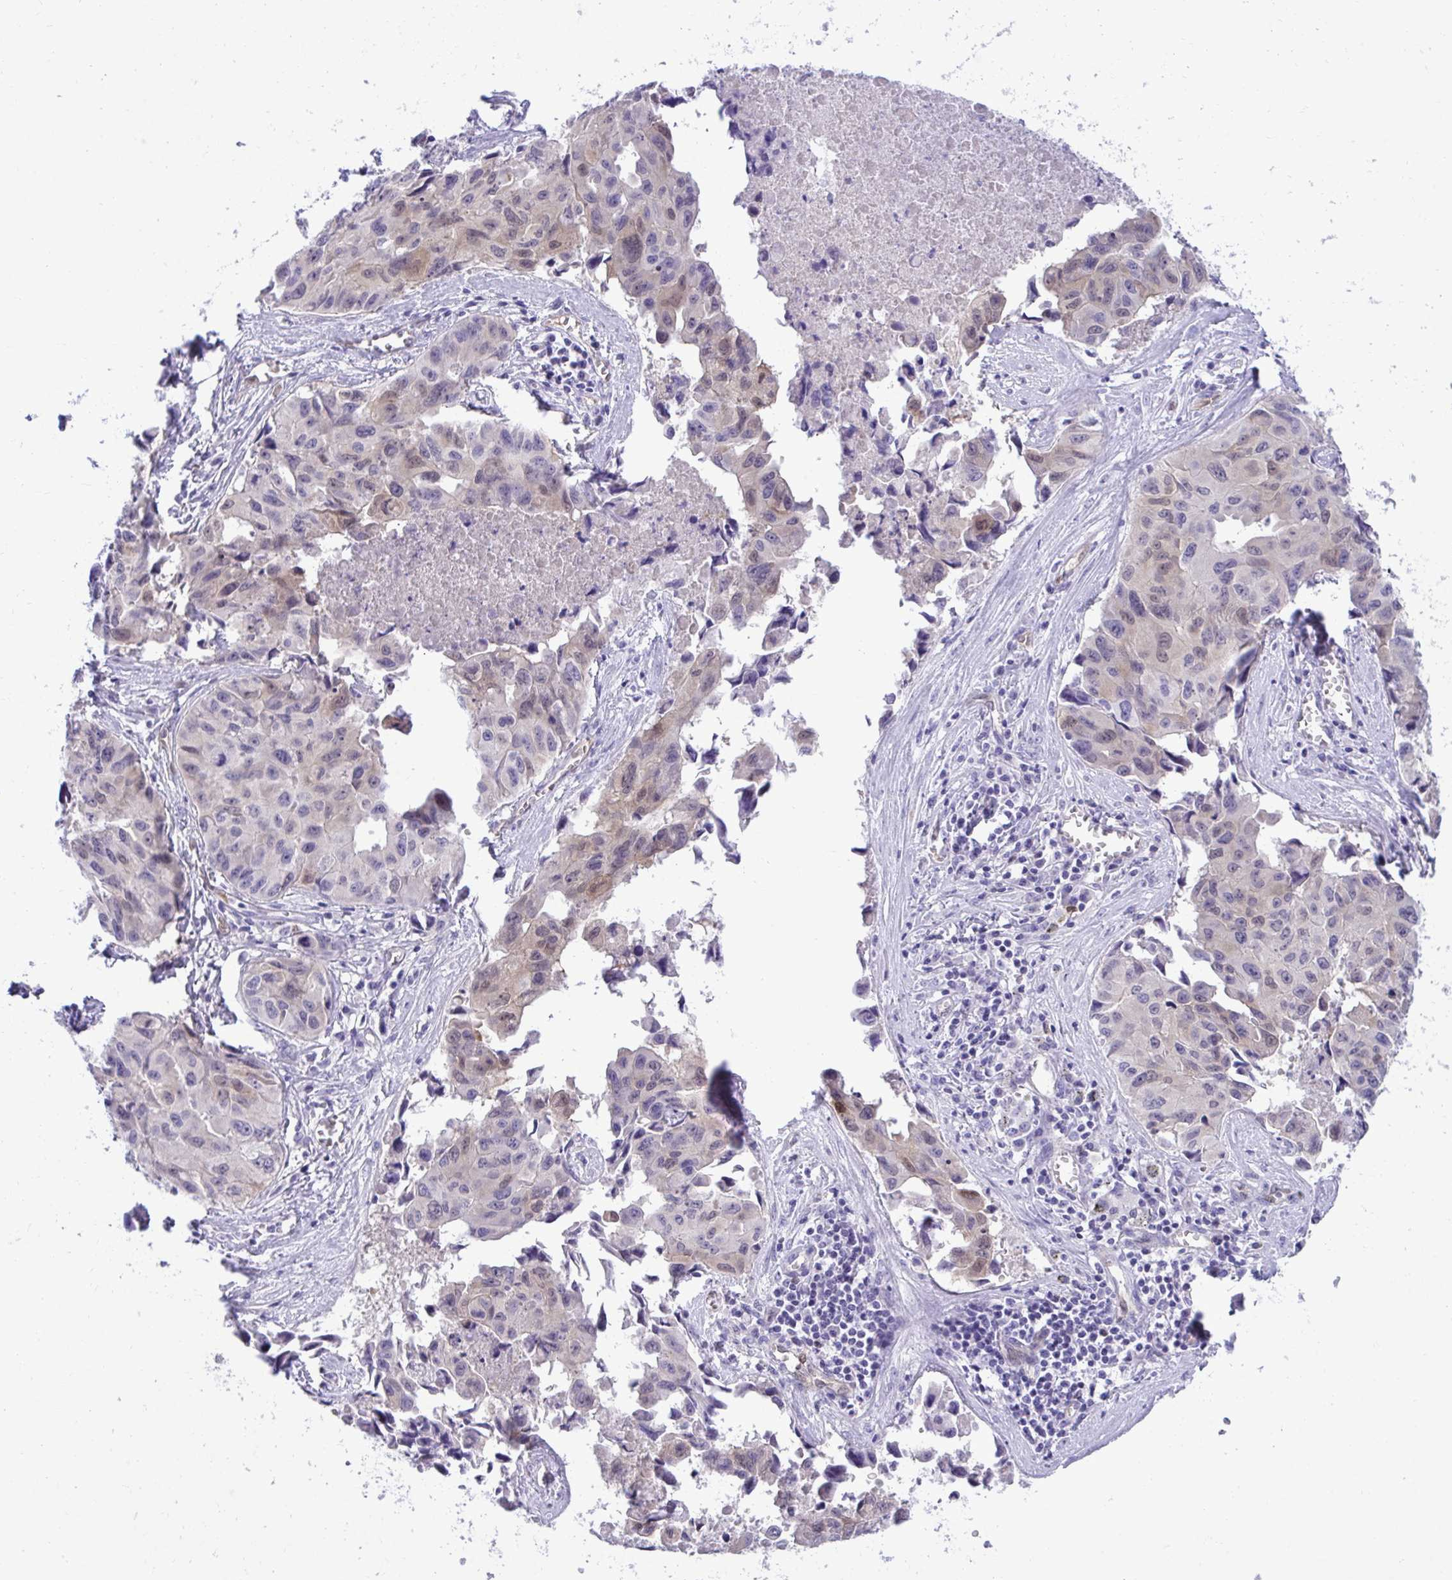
{"staining": {"intensity": "weak", "quantity": "25%-75%", "location": "cytoplasmic/membranous,nuclear"}, "tissue": "lung cancer", "cell_type": "Tumor cells", "image_type": "cancer", "snomed": [{"axis": "morphology", "description": "Adenocarcinoma, NOS"}, {"axis": "topography", "description": "Lymph node"}, {"axis": "topography", "description": "Lung"}], "caption": "Protein staining by immunohistochemistry (IHC) reveals weak cytoplasmic/membranous and nuclear positivity in about 25%-75% of tumor cells in lung cancer (adenocarcinoma). The protein is stained brown, and the nuclei are stained in blue (DAB (3,3'-diaminobenzidine) IHC with brightfield microscopy, high magnification).", "gene": "PGM2L1", "patient": {"sex": "male", "age": 64}}